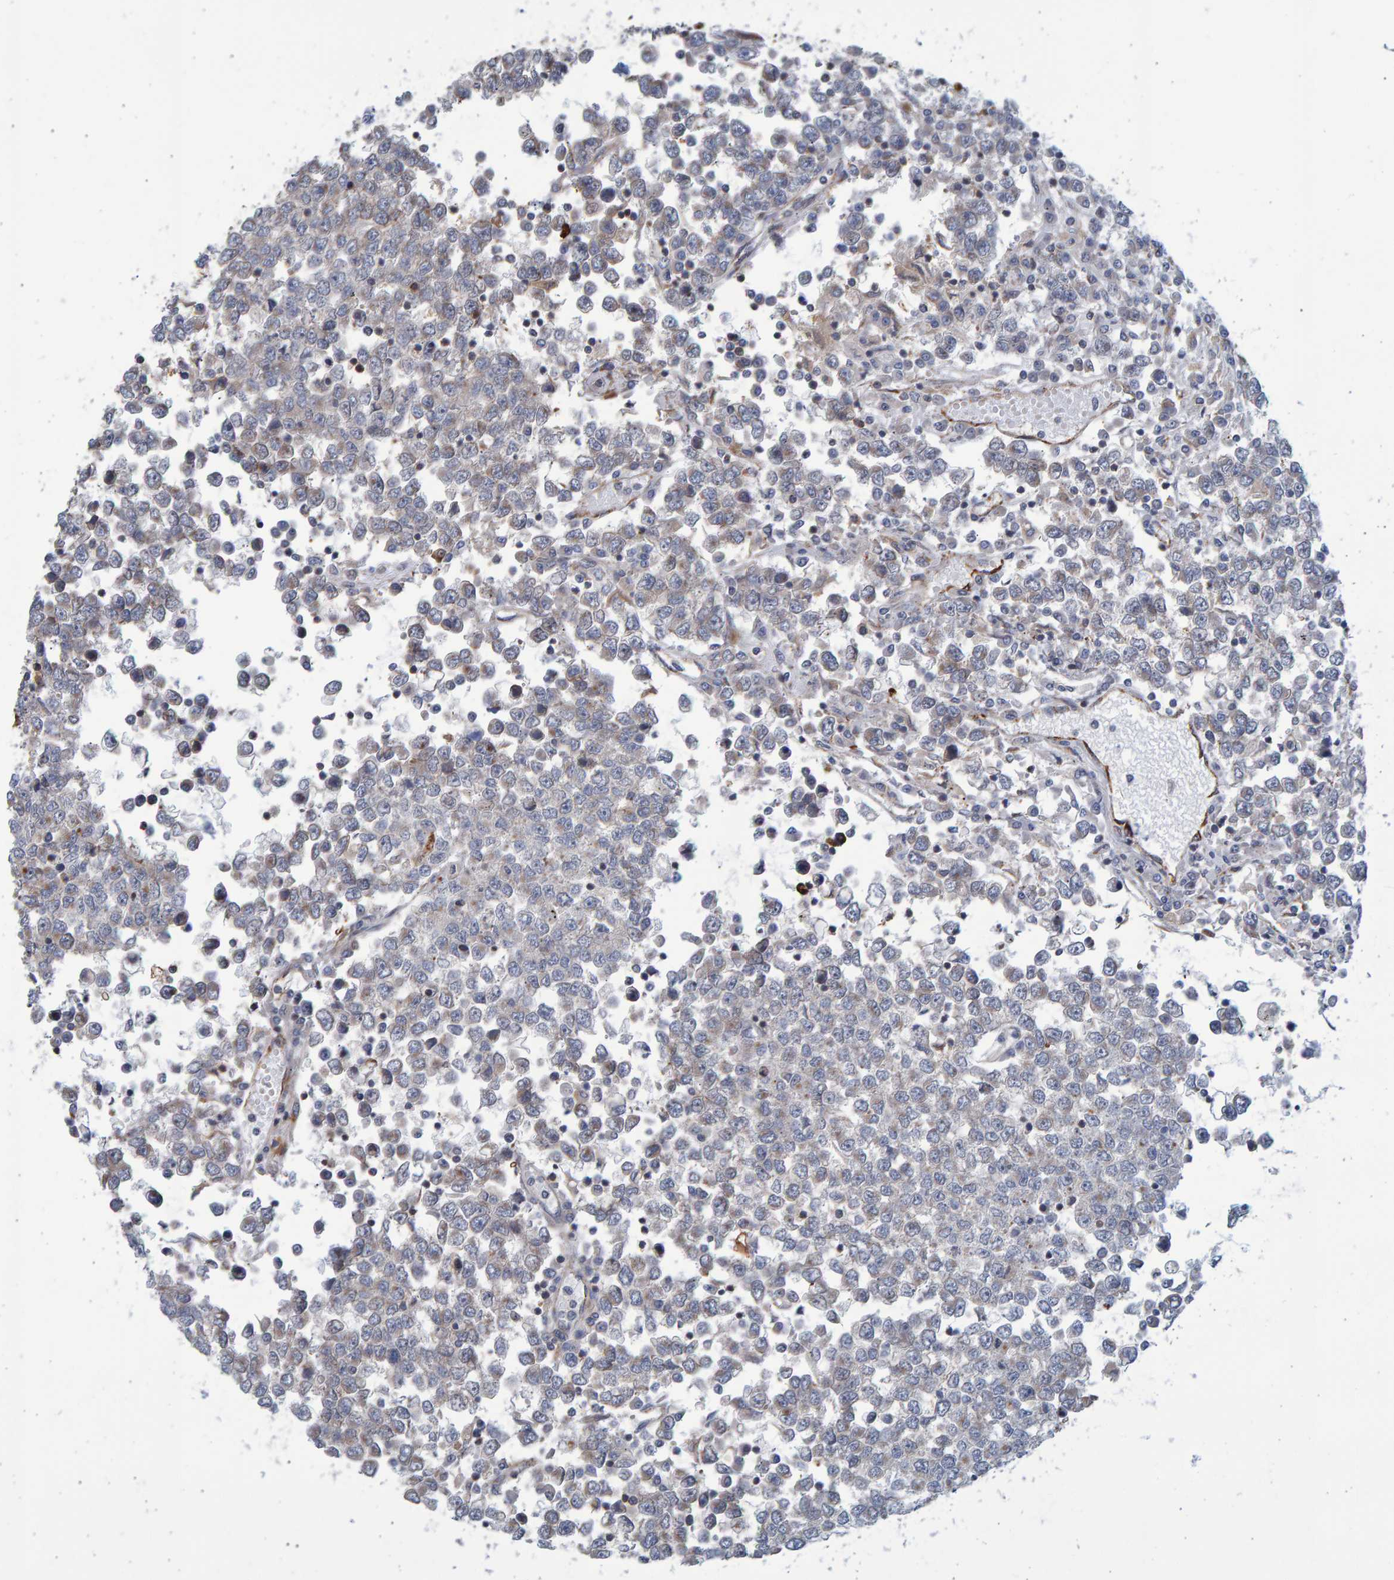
{"staining": {"intensity": "weak", "quantity": "<25%", "location": "cytoplasmic/membranous"}, "tissue": "testis cancer", "cell_type": "Tumor cells", "image_type": "cancer", "snomed": [{"axis": "morphology", "description": "Seminoma, NOS"}, {"axis": "topography", "description": "Testis"}], "caption": "Protein analysis of seminoma (testis) exhibits no significant positivity in tumor cells. (Stains: DAB immunohistochemistry with hematoxylin counter stain, Microscopy: brightfield microscopy at high magnification).", "gene": "LRBA", "patient": {"sex": "male", "age": 65}}